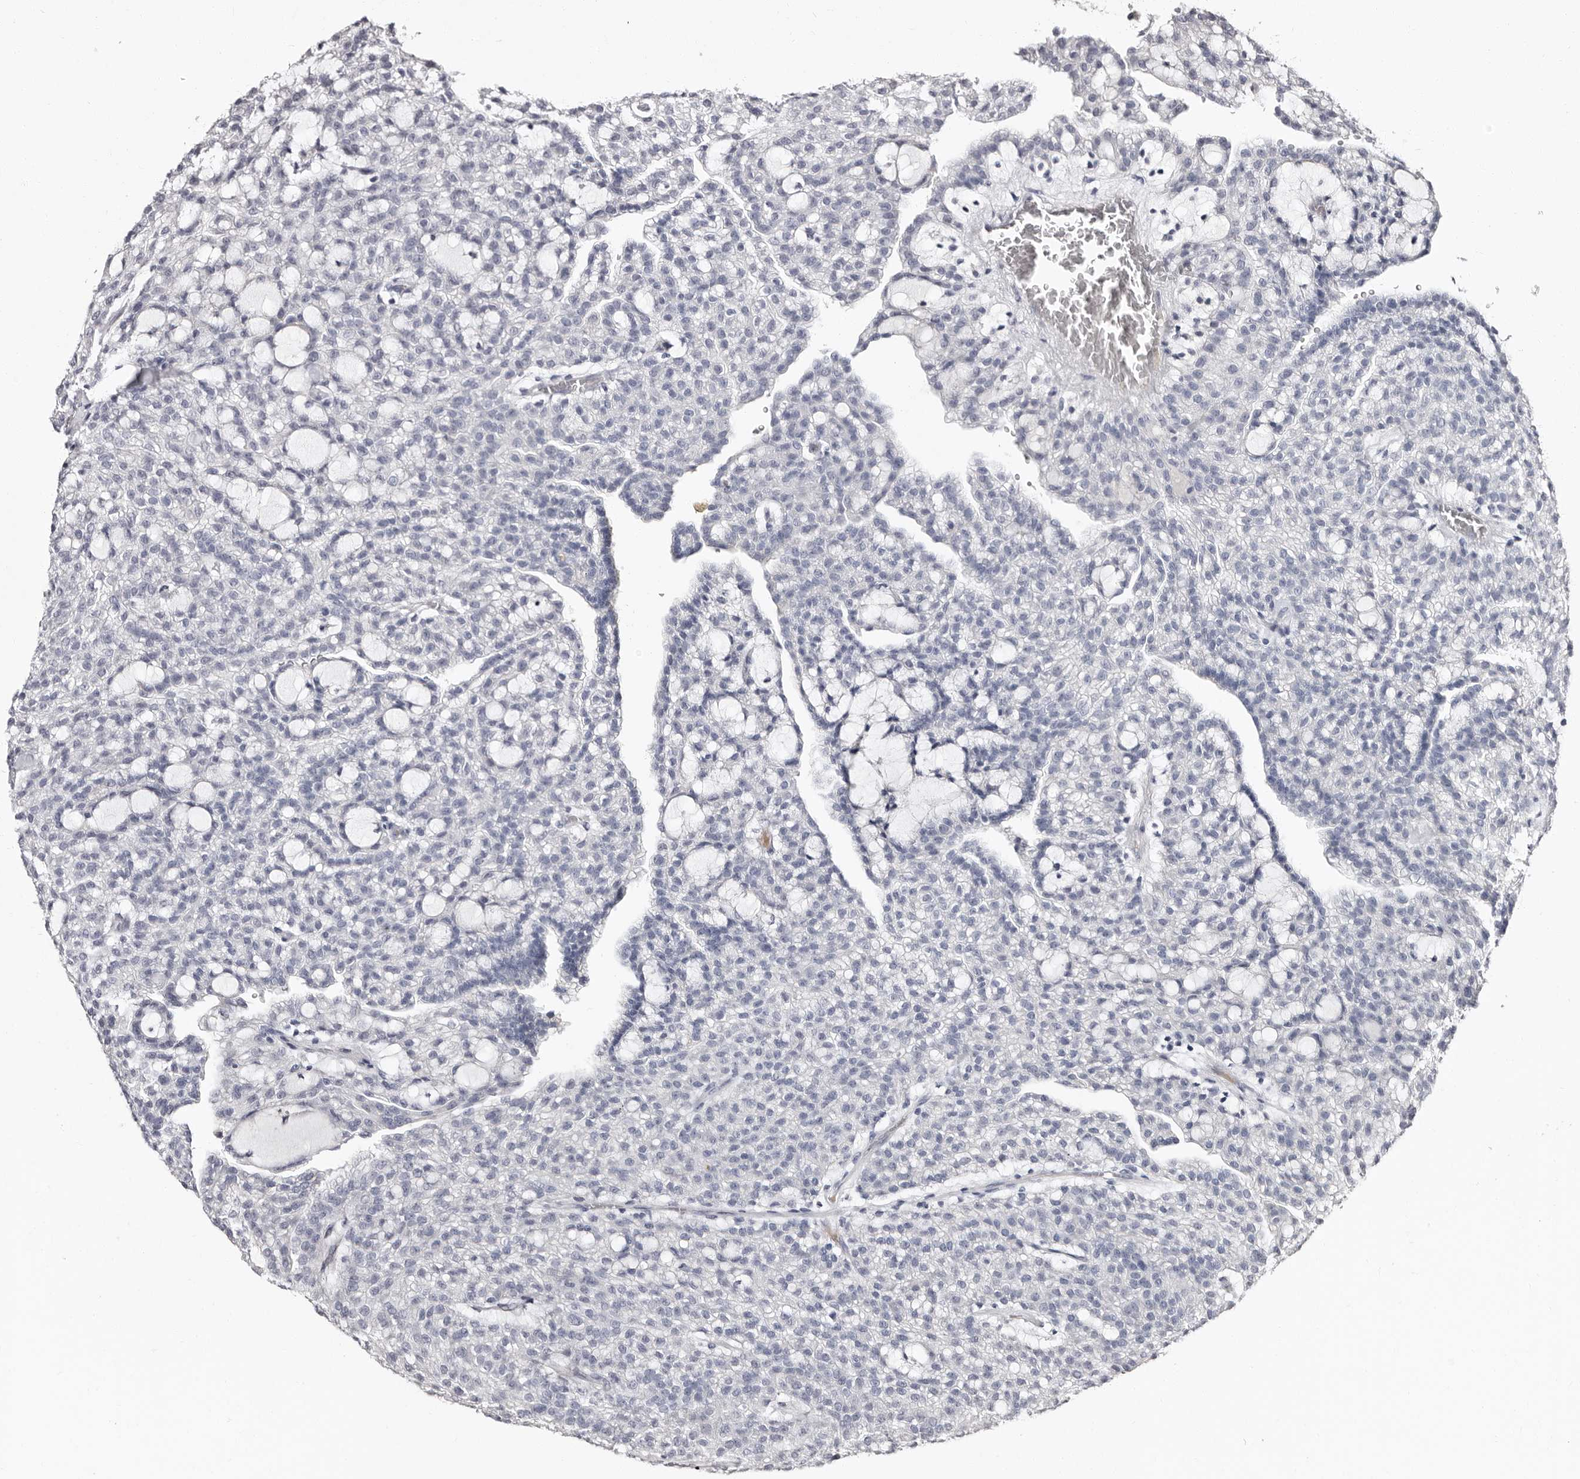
{"staining": {"intensity": "negative", "quantity": "none", "location": "none"}, "tissue": "renal cancer", "cell_type": "Tumor cells", "image_type": "cancer", "snomed": [{"axis": "morphology", "description": "Adenocarcinoma, NOS"}, {"axis": "topography", "description": "Kidney"}], "caption": "Immunohistochemistry of renal adenocarcinoma reveals no staining in tumor cells.", "gene": "TBC1D22B", "patient": {"sex": "male", "age": 63}}